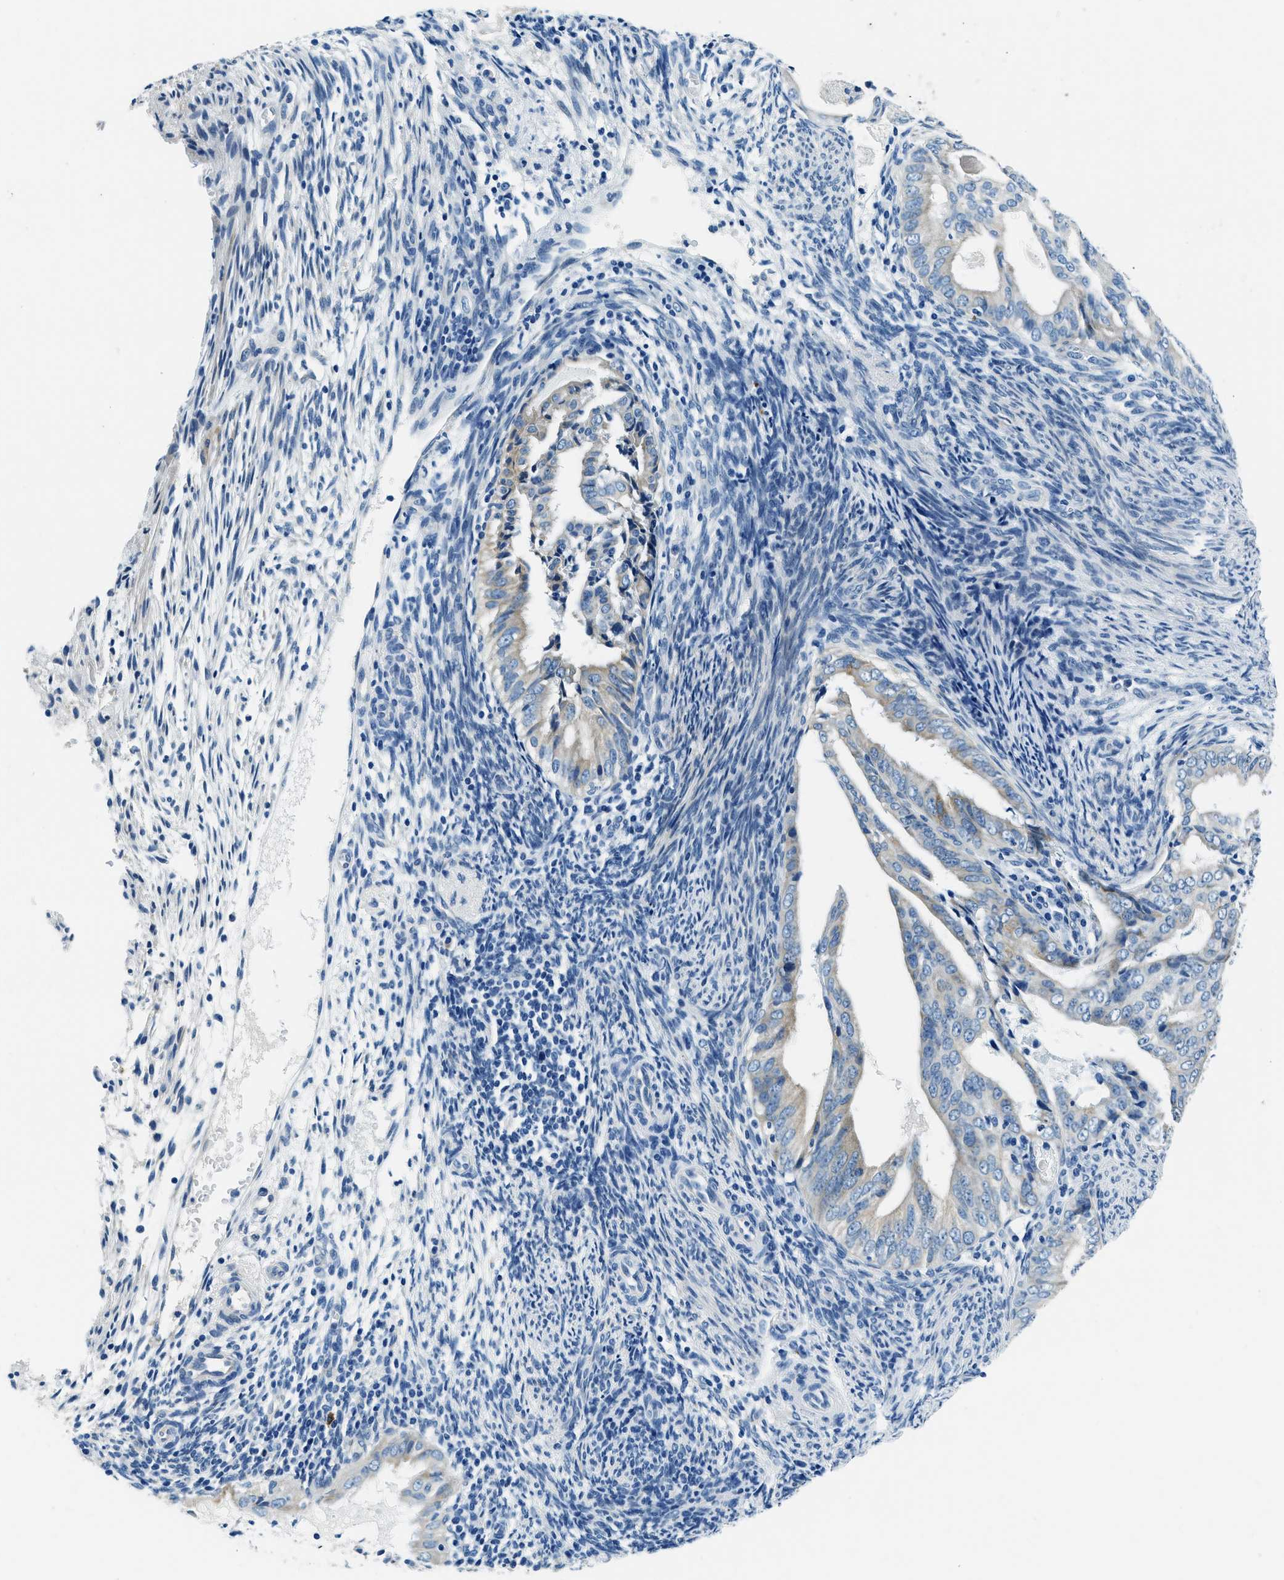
{"staining": {"intensity": "weak", "quantity": "<25%", "location": "cytoplasmic/membranous"}, "tissue": "endometrial cancer", "cell_type": "Tumor cells", "image_type": "cancer", "snomed": [{"axis": "morphology", "description": "Adenocarcinoma, NOS"}, {"axis": "topography", "description": "Endometrium"}], "caption": "Immunohistochemistry of human adenocarcinoma (endometrial) reveals no positivity in tumor cells. The staining is performed using DAB (3,3'-diaminobenzidine) brown chromogen with nuclei counter-stained in using hematoxylin.", "gene": "UBAC2", "patient": {"sex": "female", "age": 58}}